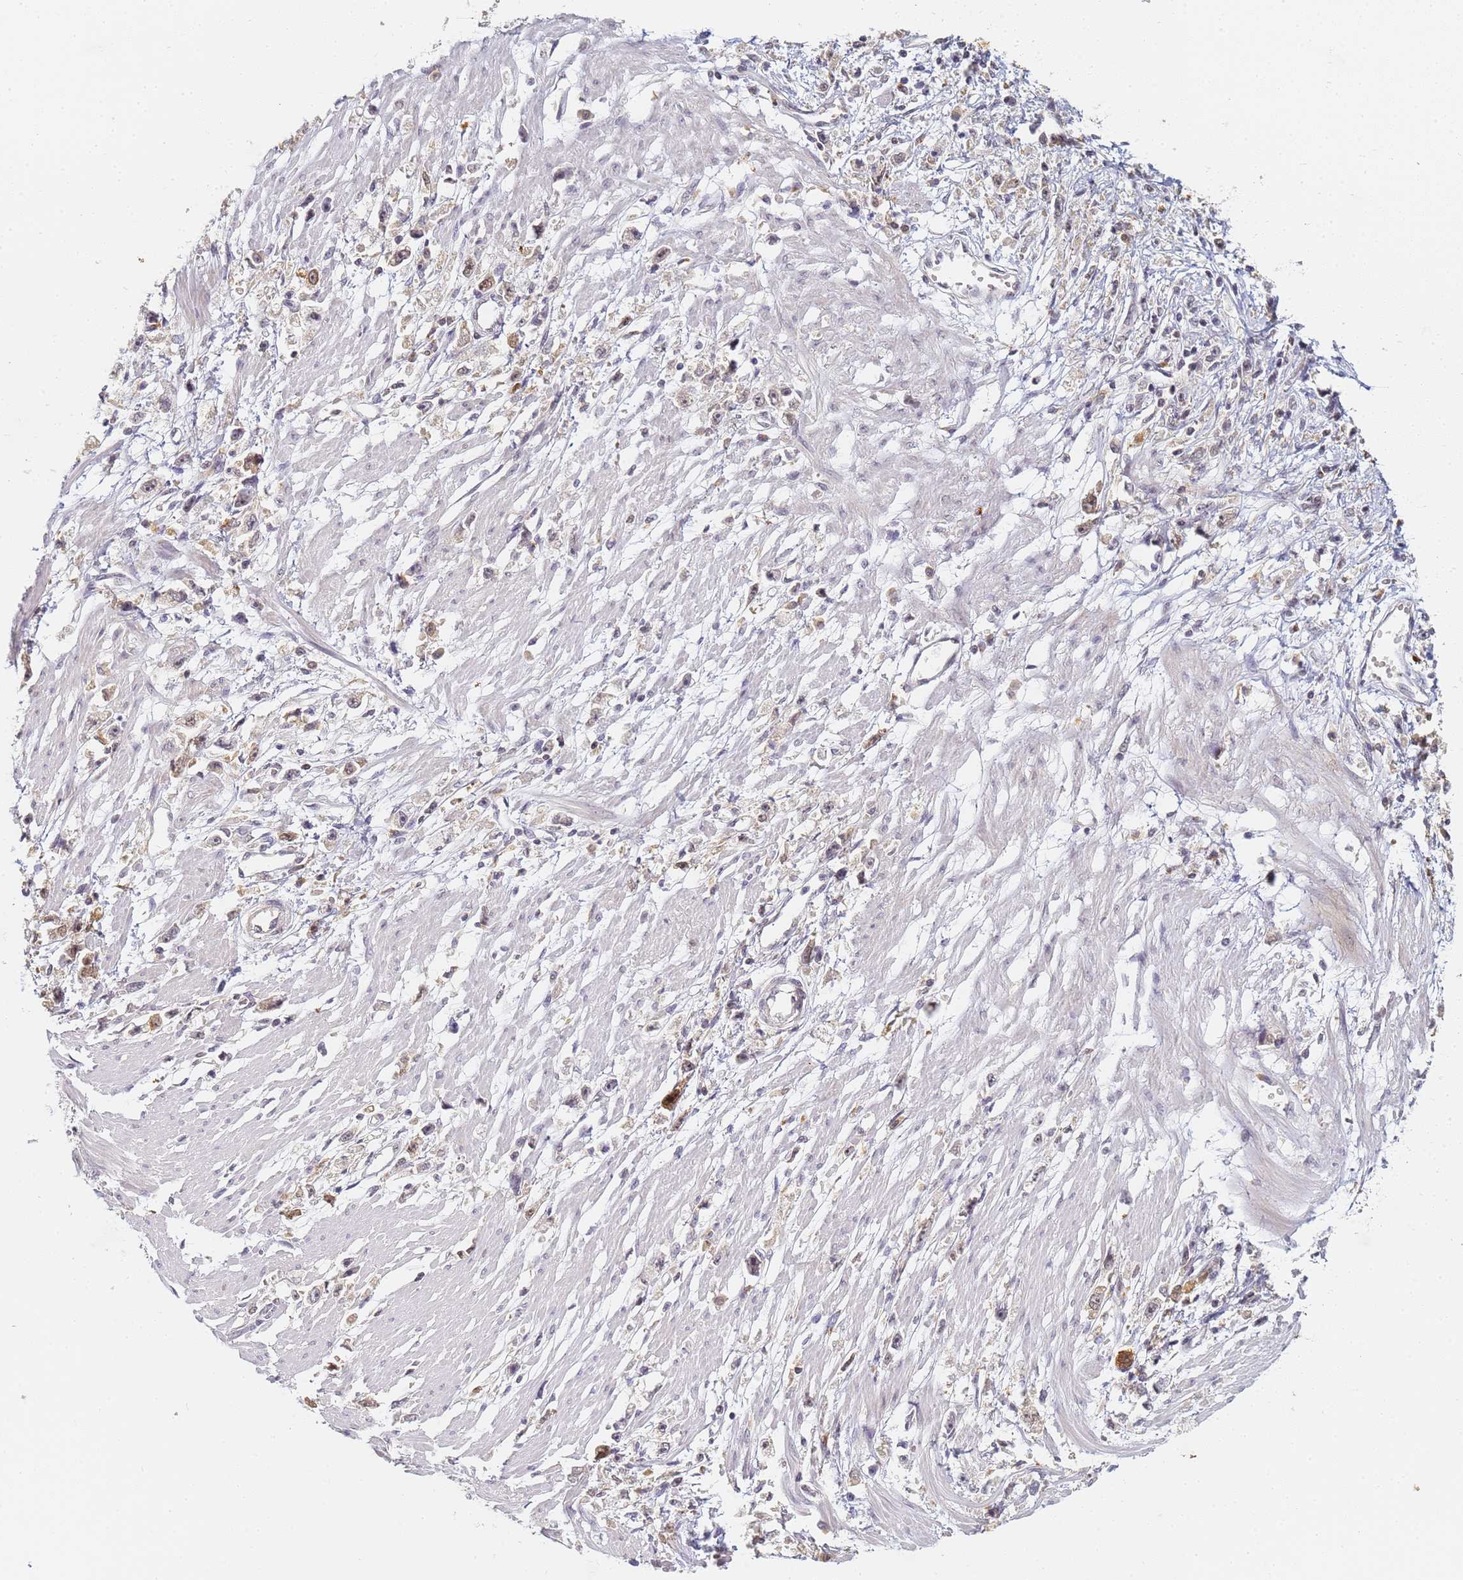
{"staining": {"intensity": "weak", "quantity": "25%-75%", "location": "cytoplasmic/membranous"}, "tissue": "stomach cancer", "cell_type": "Tumor cells", "image_type": "cancer", "snomed": [{"axis": "morphology", "description": "Adenocarcinoma, NOS"}, {"axis": "topography", "description": "Stomach"}], "caption": "Tumor cells demonstrate low levels of weak cytoplasmic/membranous staining in about 25%-75% of cells in stomach cancer.", "gene": "HMCES", "patient": {"sex": "female", "age": 59}}